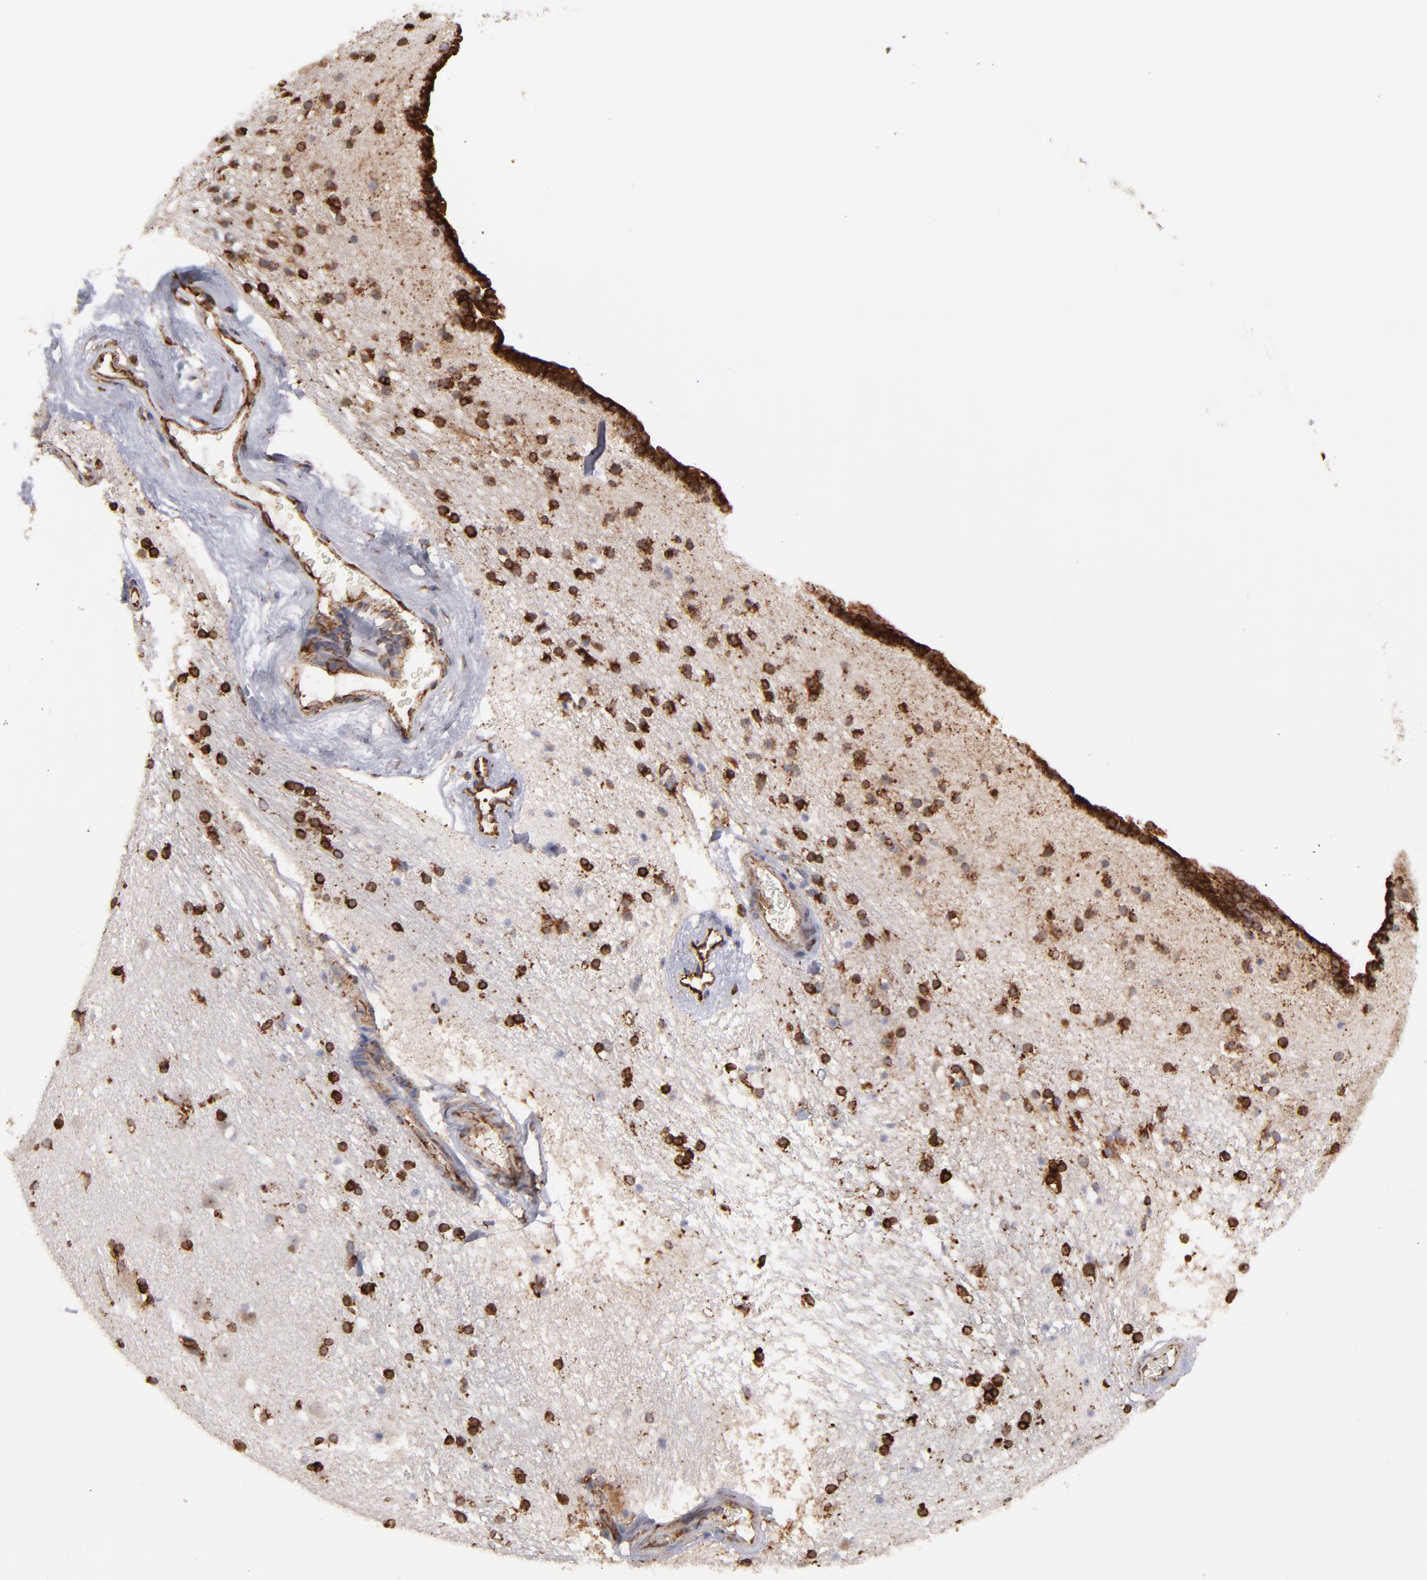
{"staining": {"intensity": "strong", "quantity": ">75%", "location": "cytoplasmic/membranous"}, "tissue": "caudate", "cell_type": "Glial cells", "image_type": "normal", "snomed": [{"axis": "morphology", "description": "Normal tissue, NOS"}, {"axis": "topography", "description": "Lateral ventricle wall"}], "caption": "High-power microscopy captured an IHC image of normal caudate, revealing strong cytoplasmic/membranous staining in approximately >75% of glial cells.", "gene": "KTN1", "patient": {"sex": "male", "age": 45}}